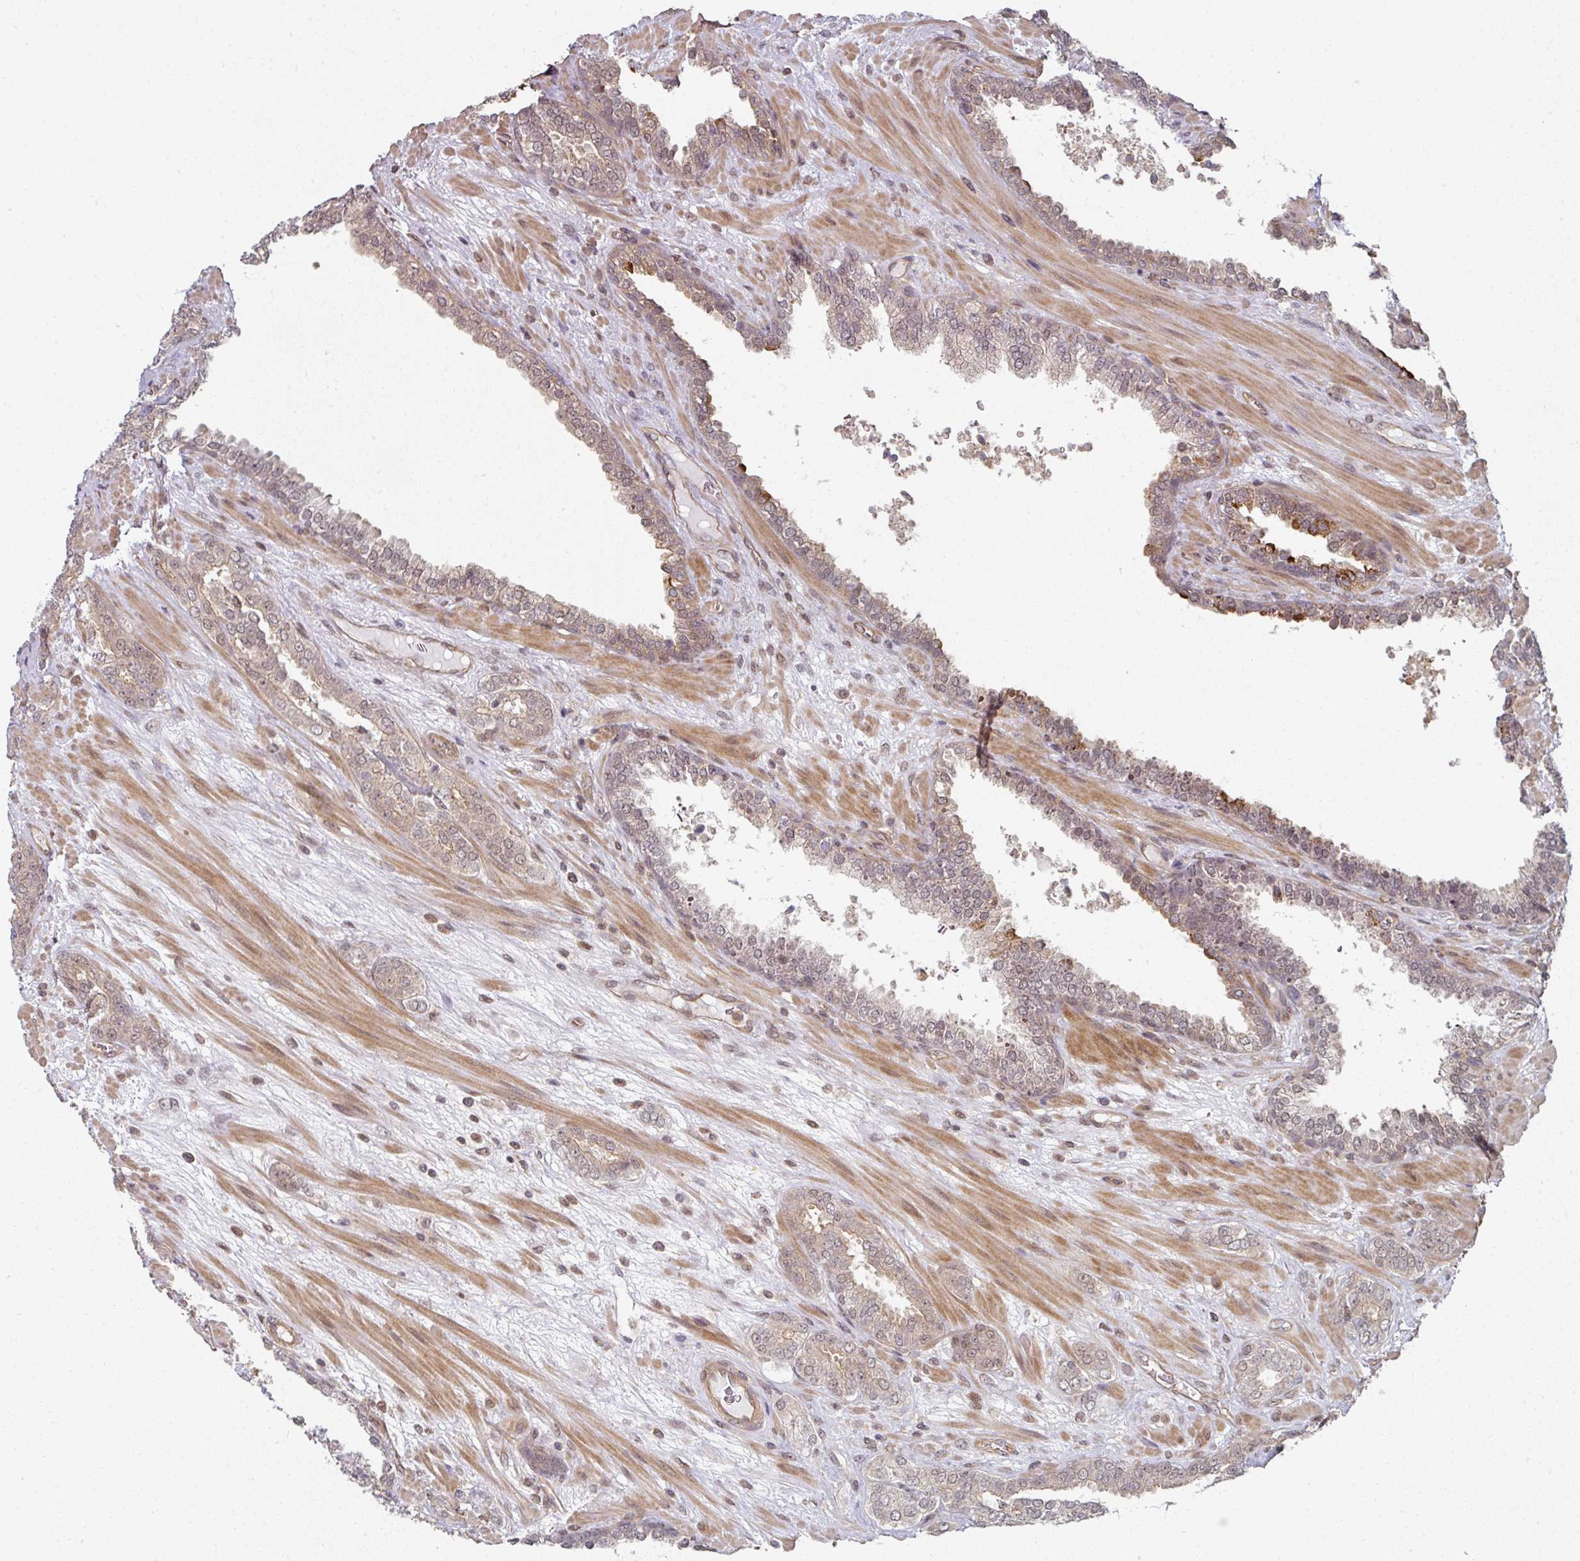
{"staining": {"intensity": "weak", "quantity": "<25%", "location": "cytoplasmic/membranous"}, "tissue": "prostate cancer", "cell_type": "Tumor cells", "image_type": "cancer", "snomed": [{"axis": "morphology", "description": "Adenocarcinoma, High grade"}, {"axis": "topography", "description": "Prostate"}], "caption": "The histopathology image exhibits no staining of tumor cells in prostate cancer (adenocarcinoma (high-grade)).", "gene": "PSME3IP1", "patient": {"sex": "male", "age": 71}}